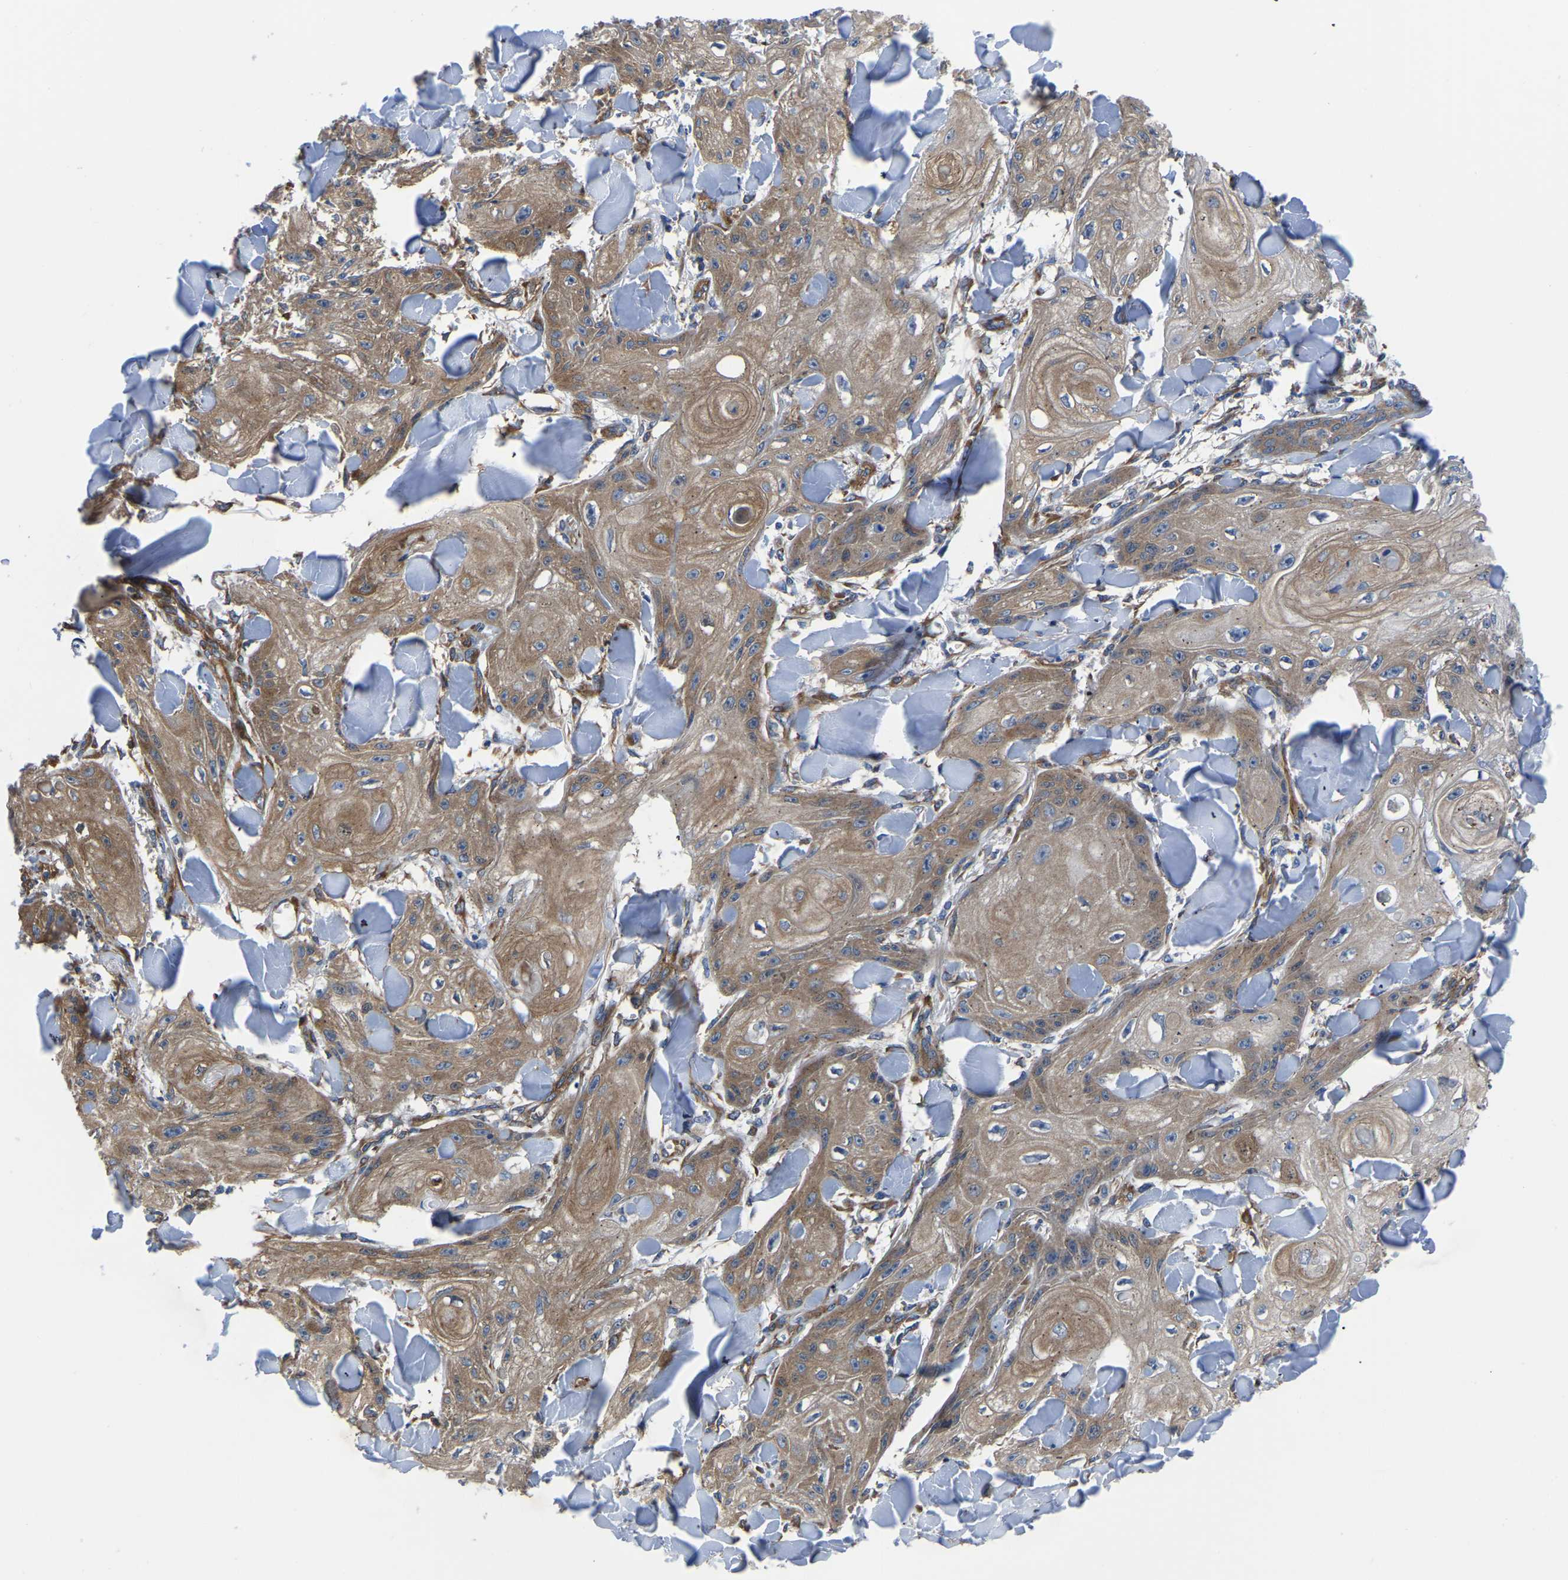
{"staining": {"intensity": "moderate", "quantity": ">75%", "location": "cytoplasmic/membranous"}, "tissue": "skin cancer", "cell_type": "Tumor cells", "image_type": "cancer", "snomed": [{"axis": "morphology", "description": "Squamous cell carcinoma, NOS"}, {"axis": "topography", "description": "Skin"}], "caption": "Tumor cells demonstrate medium levels of moderate cytoplasmic/membranous expression in approximately >75% of cells in skin cancer.", "gene": "TFG", "patient": {"sex": "male", "age": 74}}